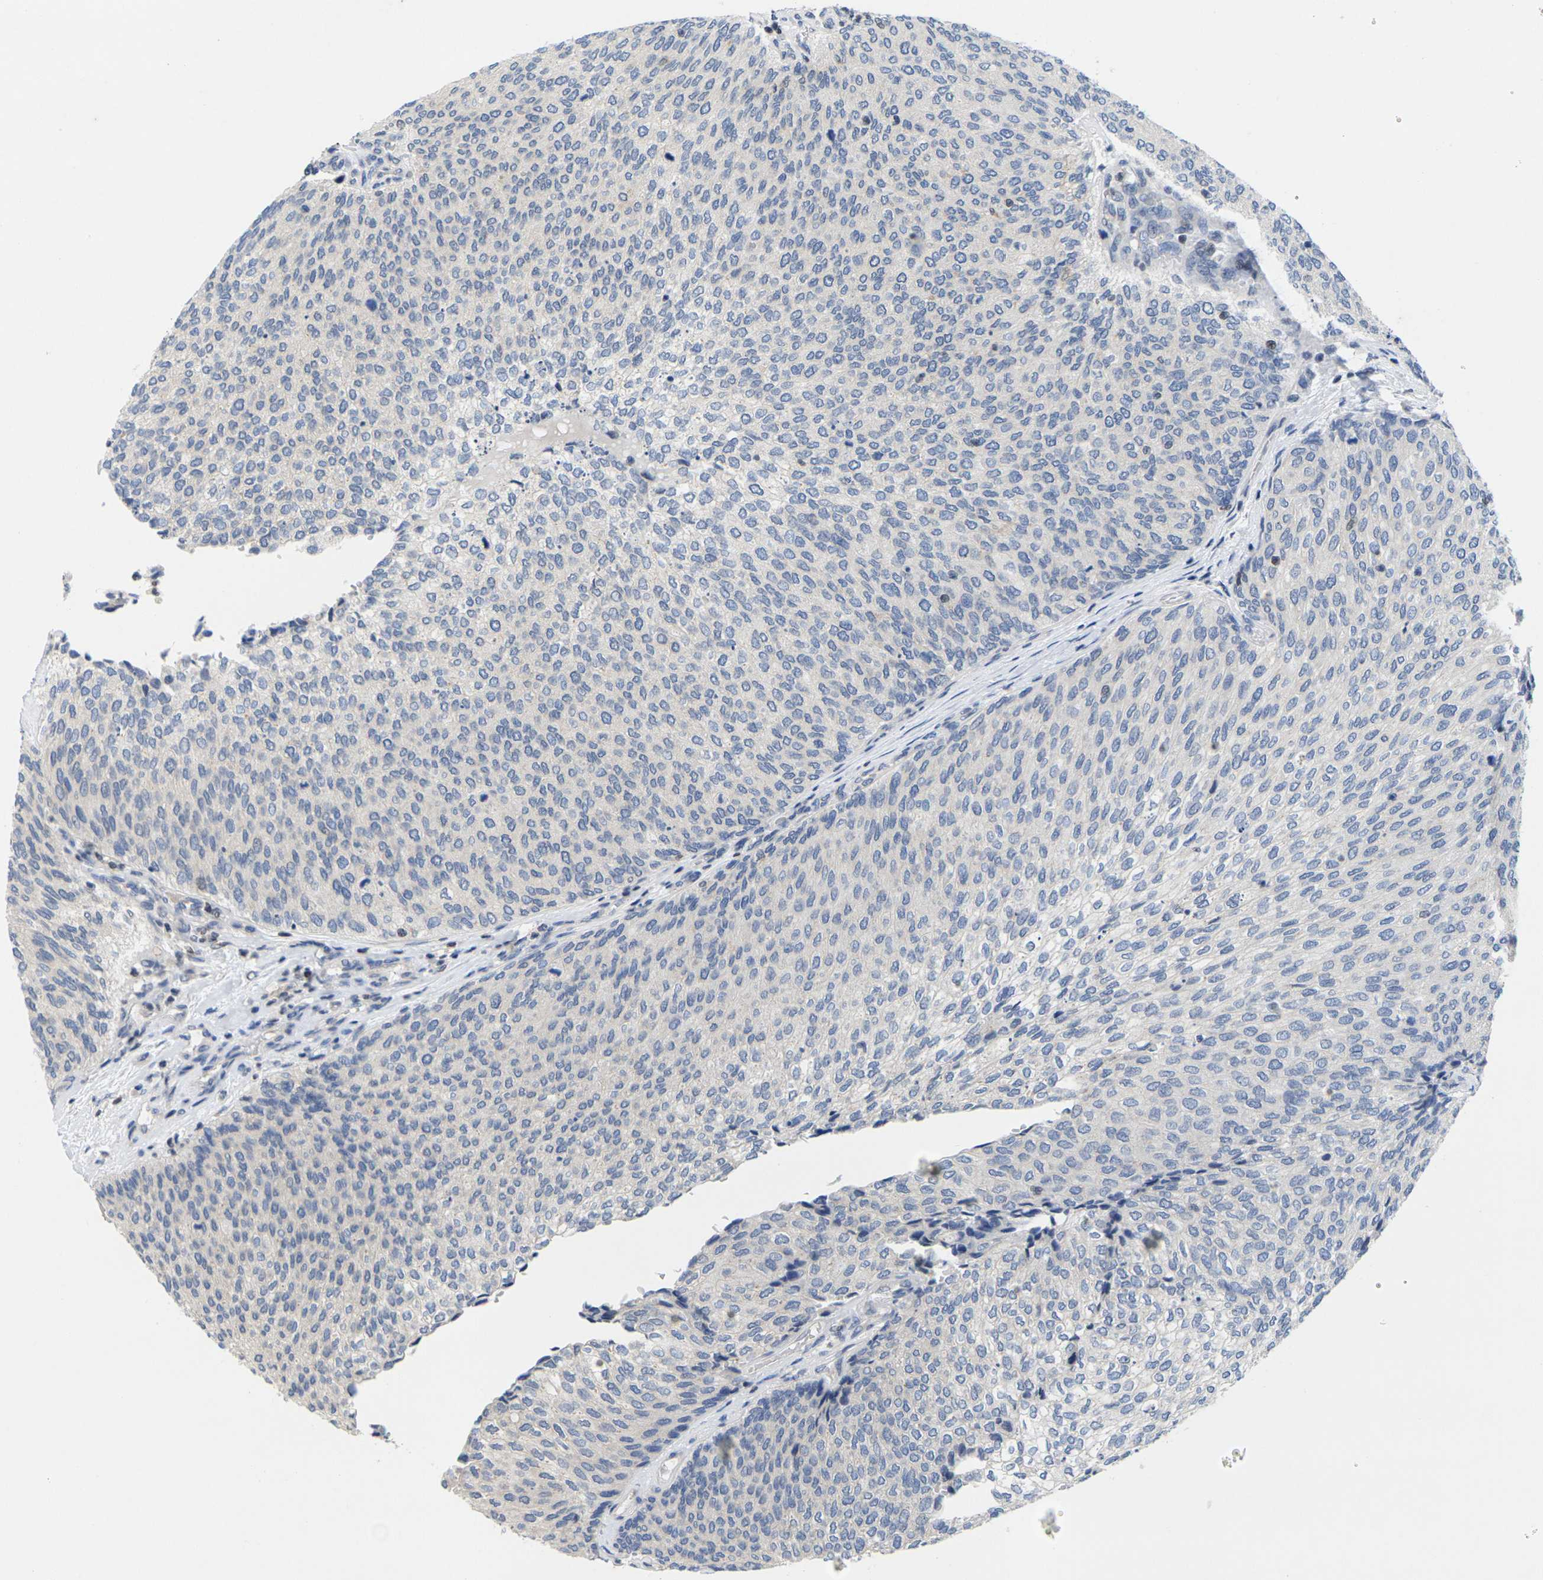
{"staining": {"intensity": "negative", "quantity": "none", "location": "none"}, "tissue": "urothelial cancer", "cell_type": "Tumor cells", "image_type": "cancer", "snomed": [{"axis": "morphology", "description": "Urothelial carcinoma, Low grade"}, {"axis": "topography", "description": "Urinary bladder"}], "caption": "Tumor cells are negative for brown protein staining in urothelial carcinoma (low-grade).", "gene": "IKZF1", "patient": {"sex": "female", "age": 79}}